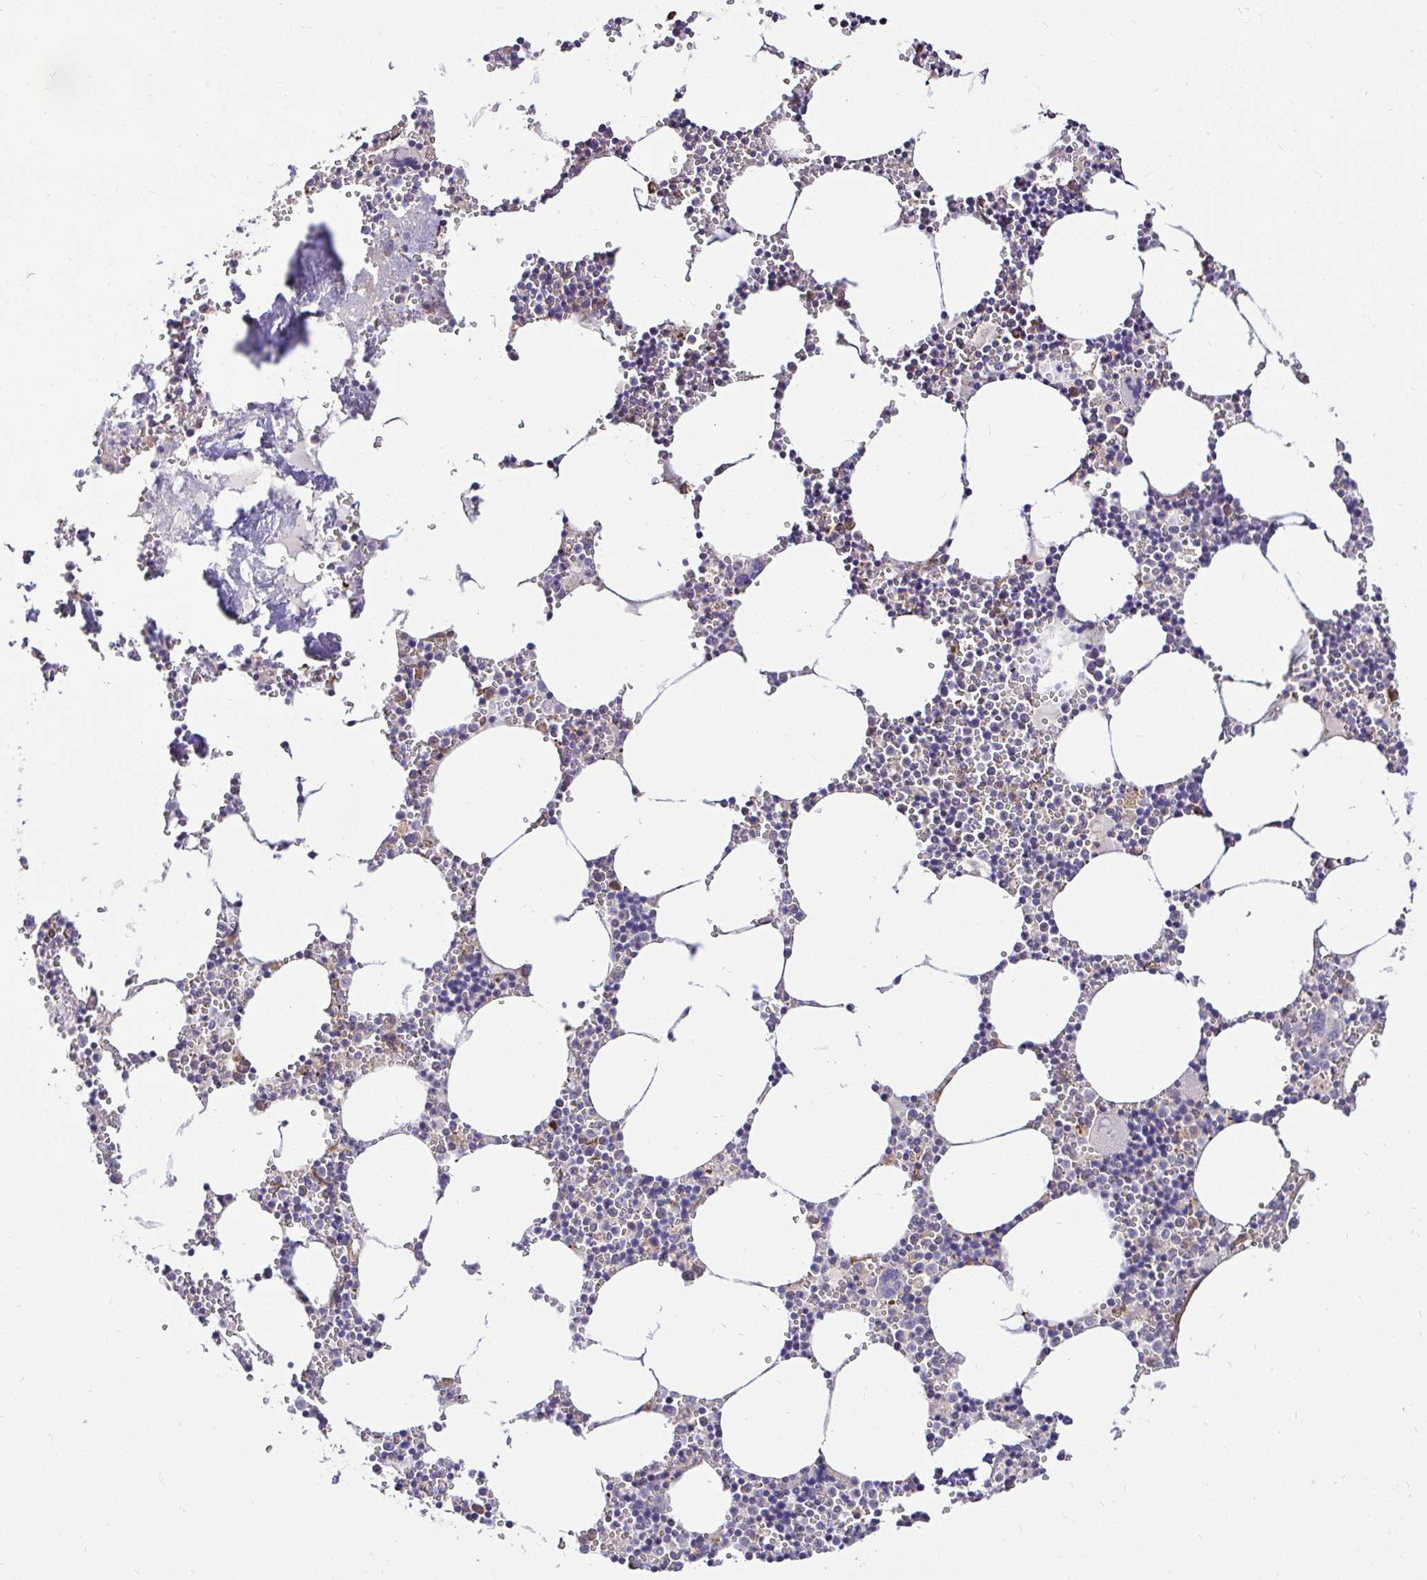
{"staining": {"intensity": "negative", "quantity": "none", "location": "none"}, "tissue": "bone marrow", "cell_type": "Hematopoietic cells", "image_type": "normal", "snomed": [{"axis": "morphology", "description": "Normal tissue, NOS"}, {"axis": "topography", "description": "Bone marrow"}], "caption": "Hematopoietic cells show no significant positivity in normal bone marrow.", "gene": "CCDC122", "patient": {"sex": "male", "age": 54}}